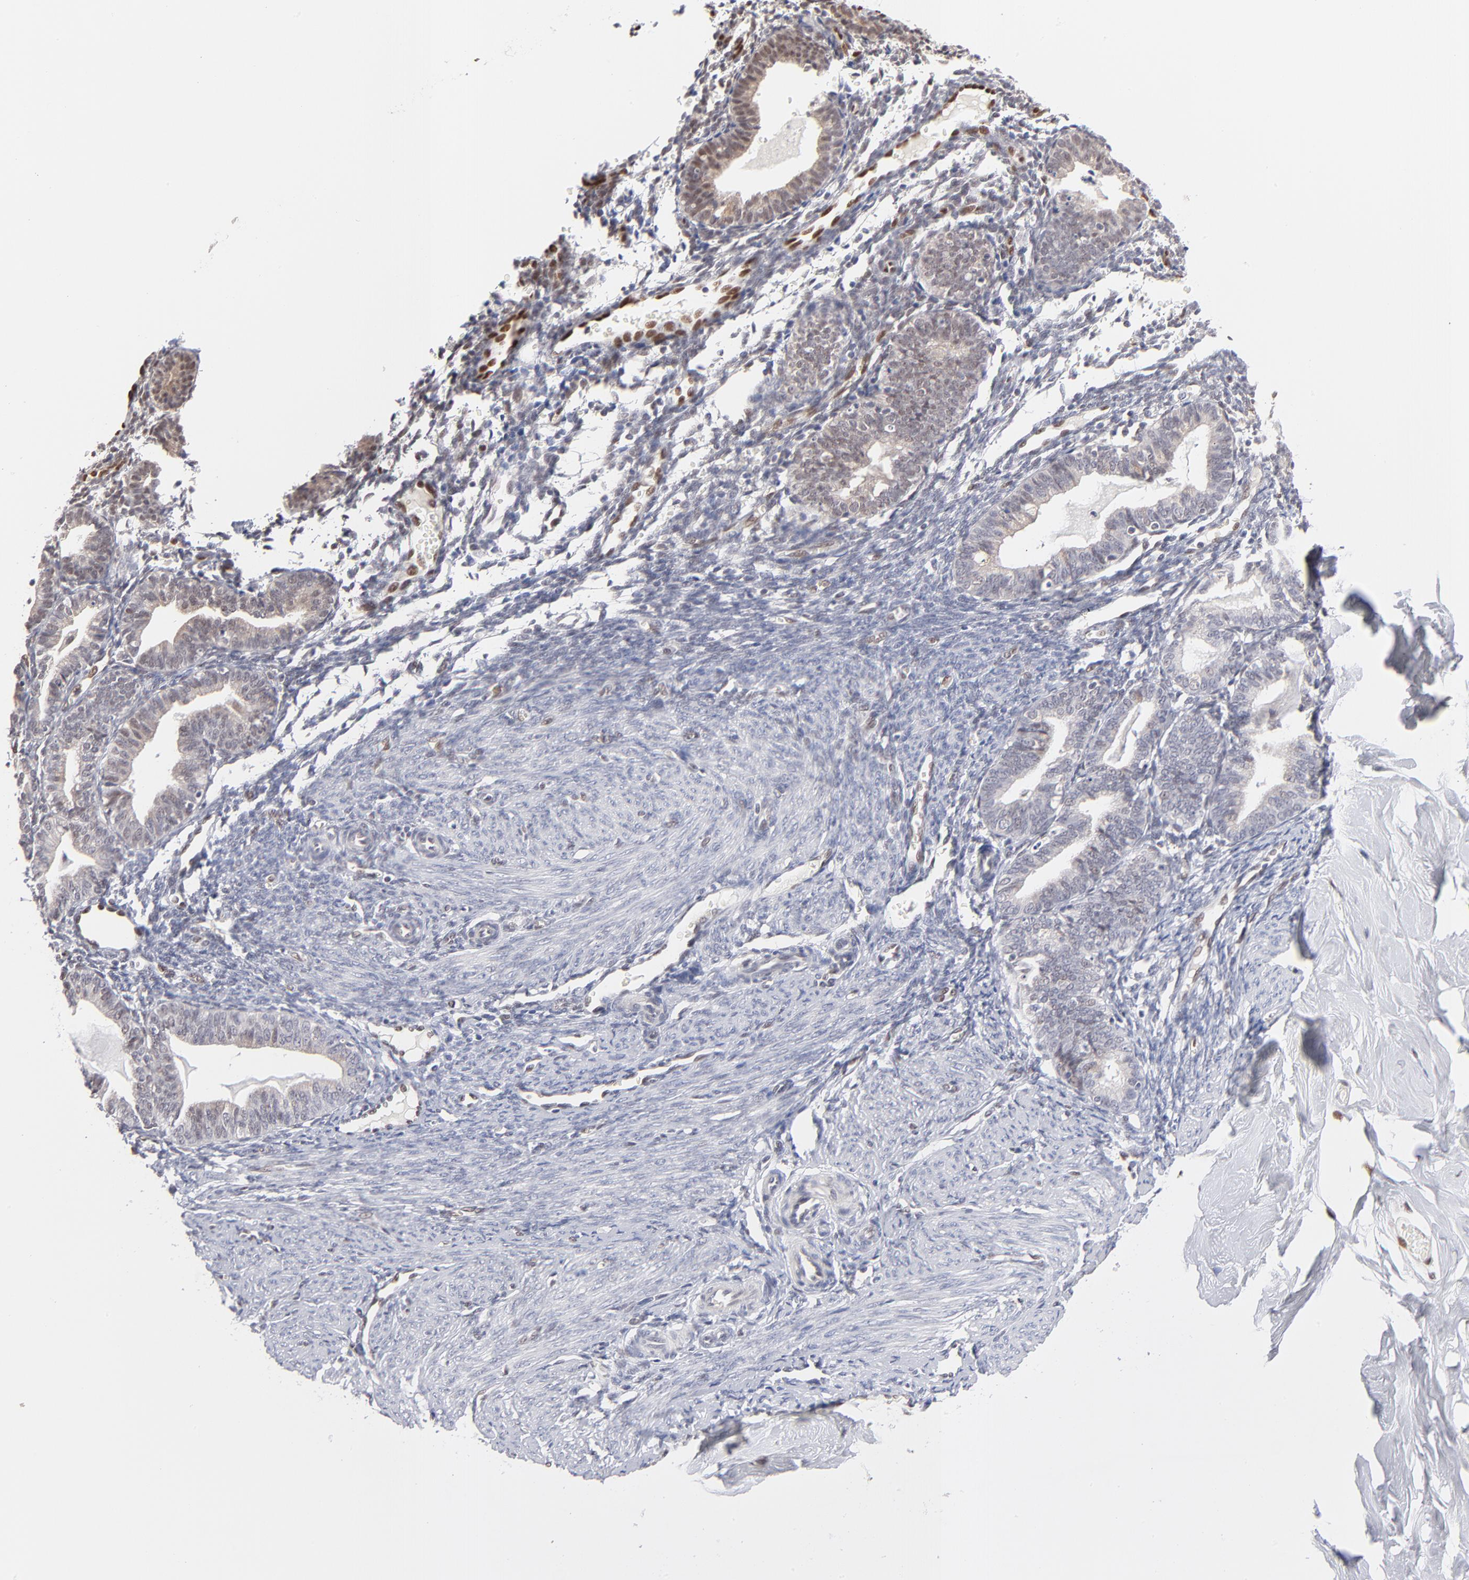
{"staining": {"intensity": "weak", "quantity": "25%-75%", "location": "nuclear"}, "tissue": "endometrium", "cell_type": "Cells in endometrial stroma", "image_type": "normal", "snomed": [{"axis": "morphology", "description": "Normal tissue, NOS"}, {"axis": "topography", "description": "Endometrium"}], "caption": "Cells in endometrial stroma display low levels of weak nuclear positivity in about 25%-75% of cells in benign endometrium.", "gene": "STAT3", "patient": {"sex": "female", "age": 61}}